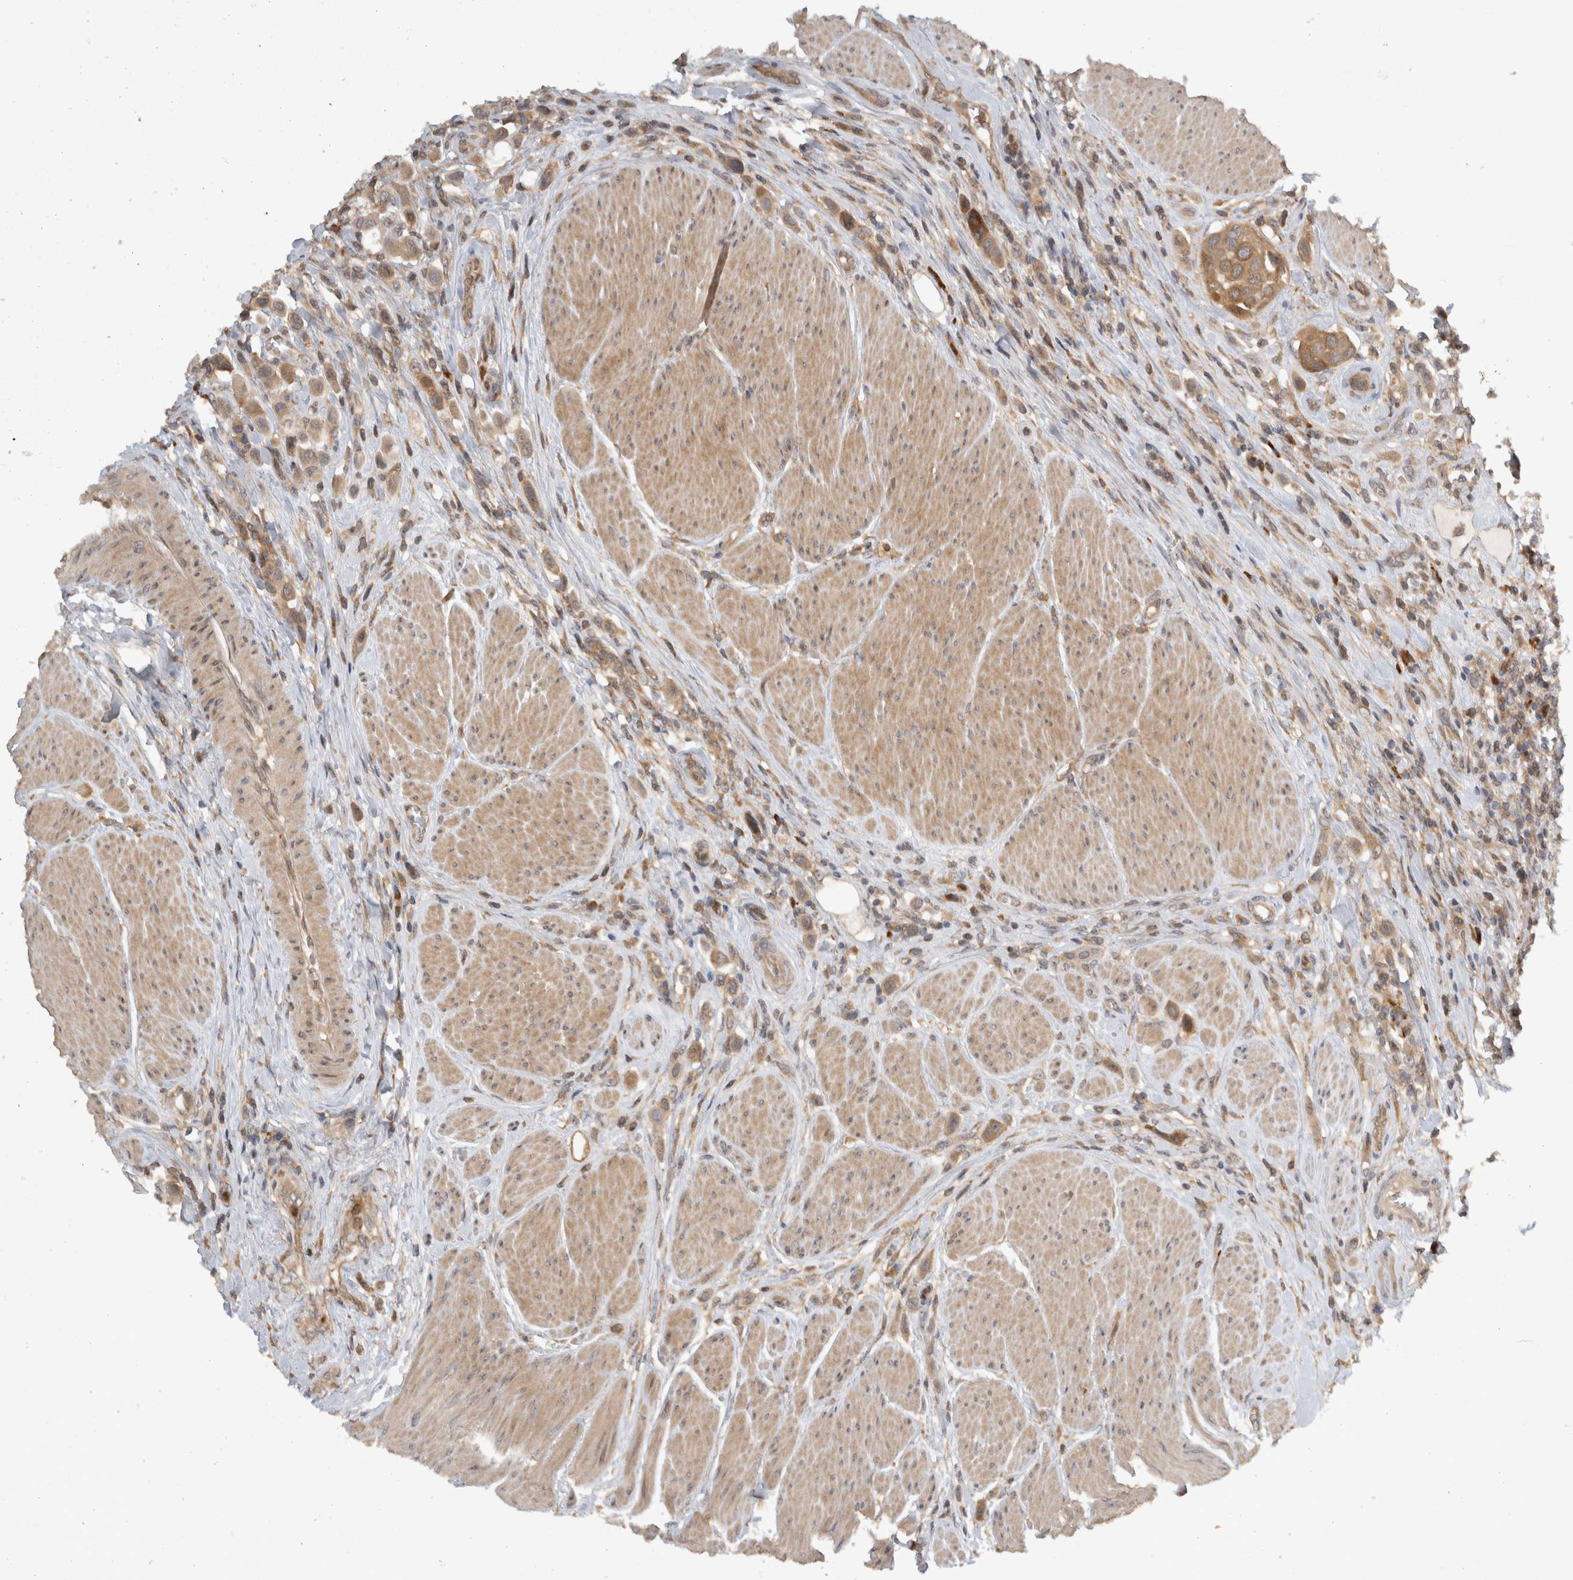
{"staining": {"intensity": "moderate", "quantity": ">75%", "location": "cytoplasmic/membranous"}, "tissue": "urothelial cancer", "cell_type": "Tumor cells", "image_type": "cancer", "snomed": [{"axis": "morphology", "description": "Urothelial carcinoma, High grade"}, {"axis": "topography", "description": "Urinary bladder"}], "caption": "Immunohistochemistry micrograph of neoplastic tissue: high-grade urothelial carcinoma stained using immunohistochemistry reveals medium levels of moderate protein expression localized specifically in the cytoplasmic/membranous of tumor cells, appearing as a cytoplasmic/membranous brown color.", "gene": "VEPH1", "patient": {"sex": "male", "age": 50}}